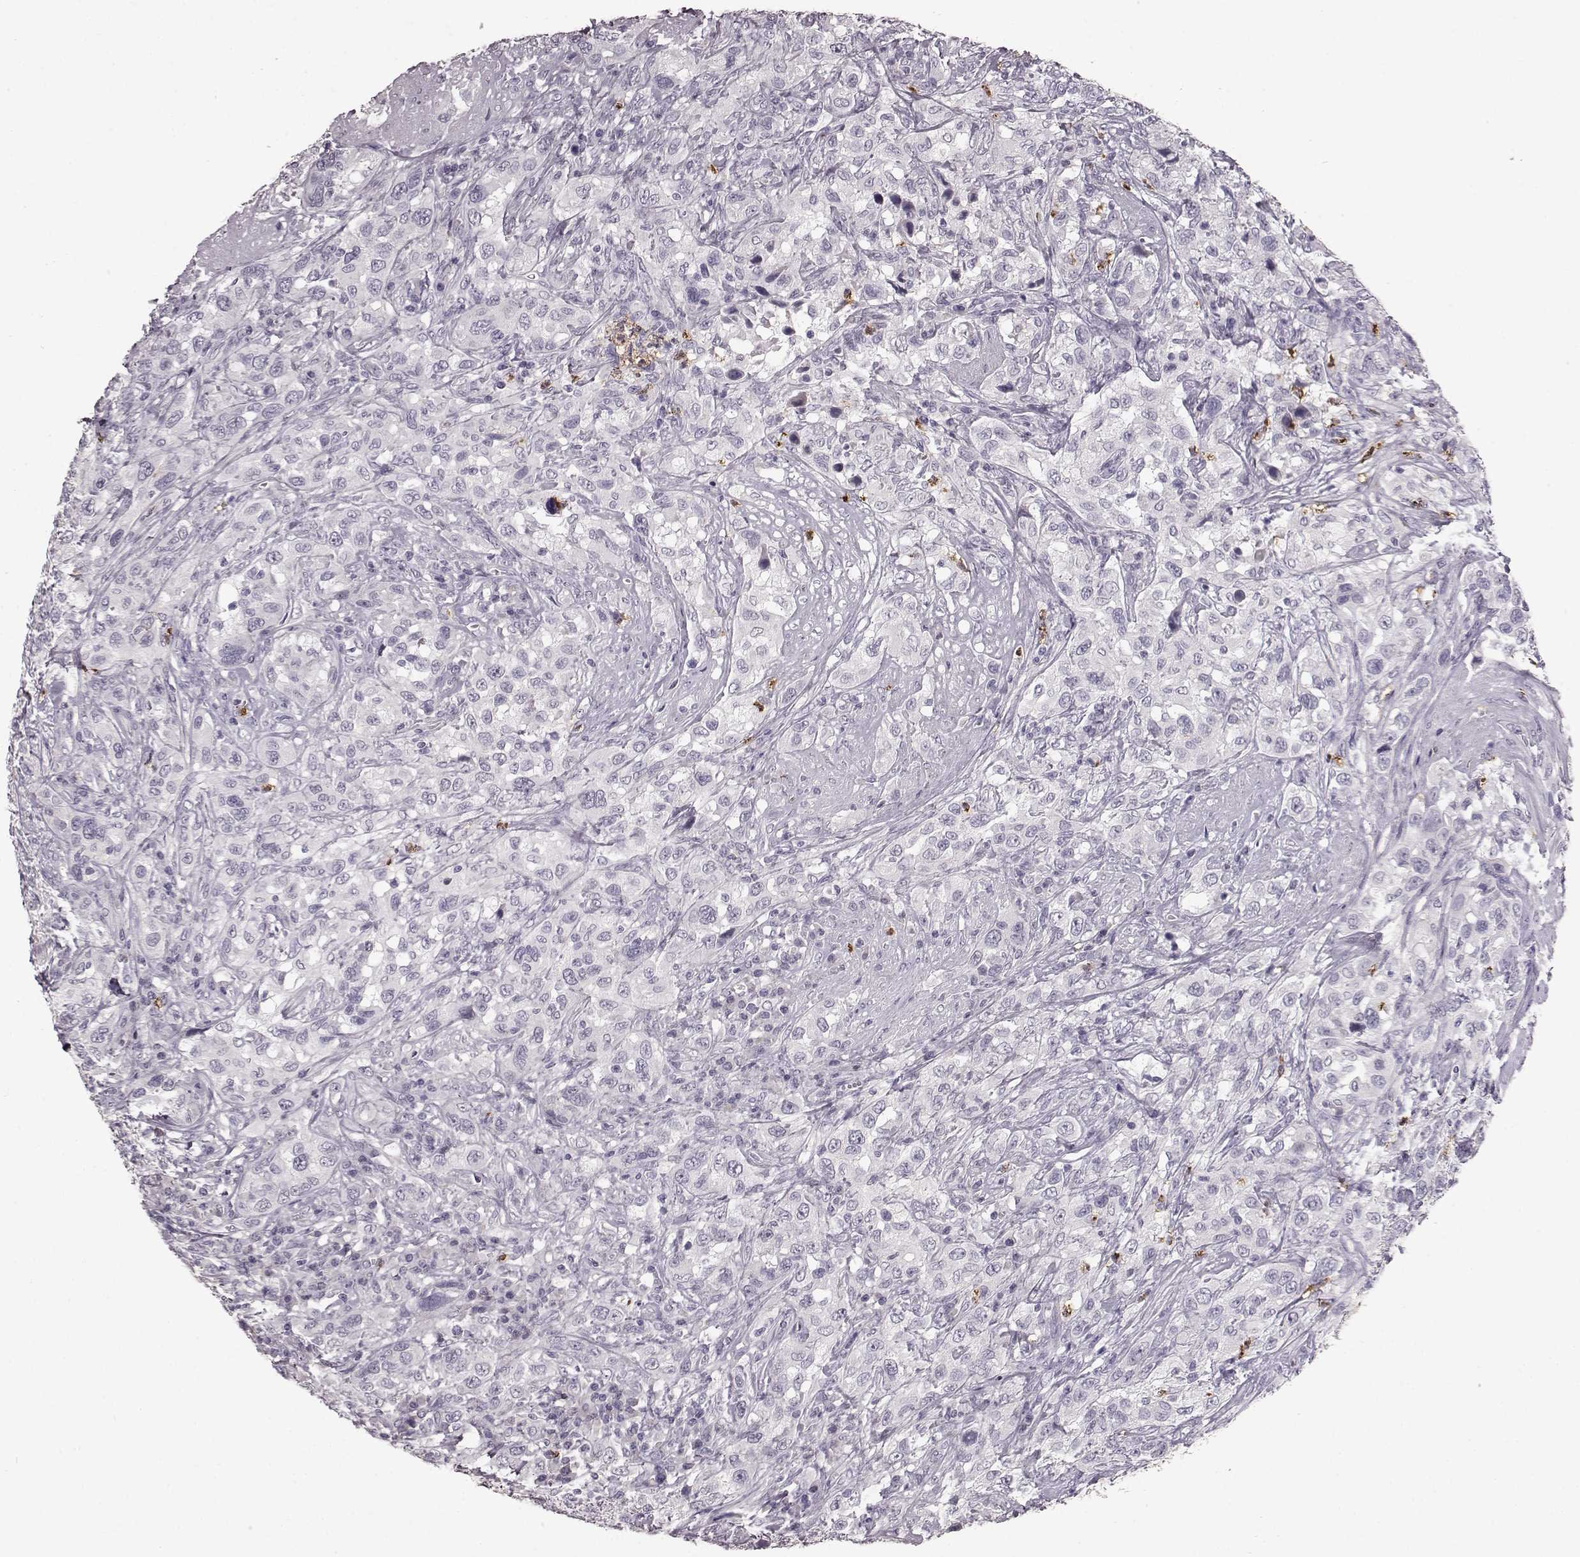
{"staining": {"intensity": "negative", "quantity": "none", "location": "none"}, "tissue": "urothelial cancer", "cell_type": "Tumor cells", "image_type": "cancer", "snomed": [{"axis": "morphology", "description": "Urothelial carcinoma, NOS"}, {"axis": "morphology", "description": "Urothelial carcinoma, High grade"}, {"axis": "topography", "description": "Urinary bladder"}], "caption": "An IHC histopathology image of urothelial cancer is shown. There is no staining in tumor cells of urothelial cancer.", "gene": "FUT4", "patient": {"sex": "female", "age": 64}}